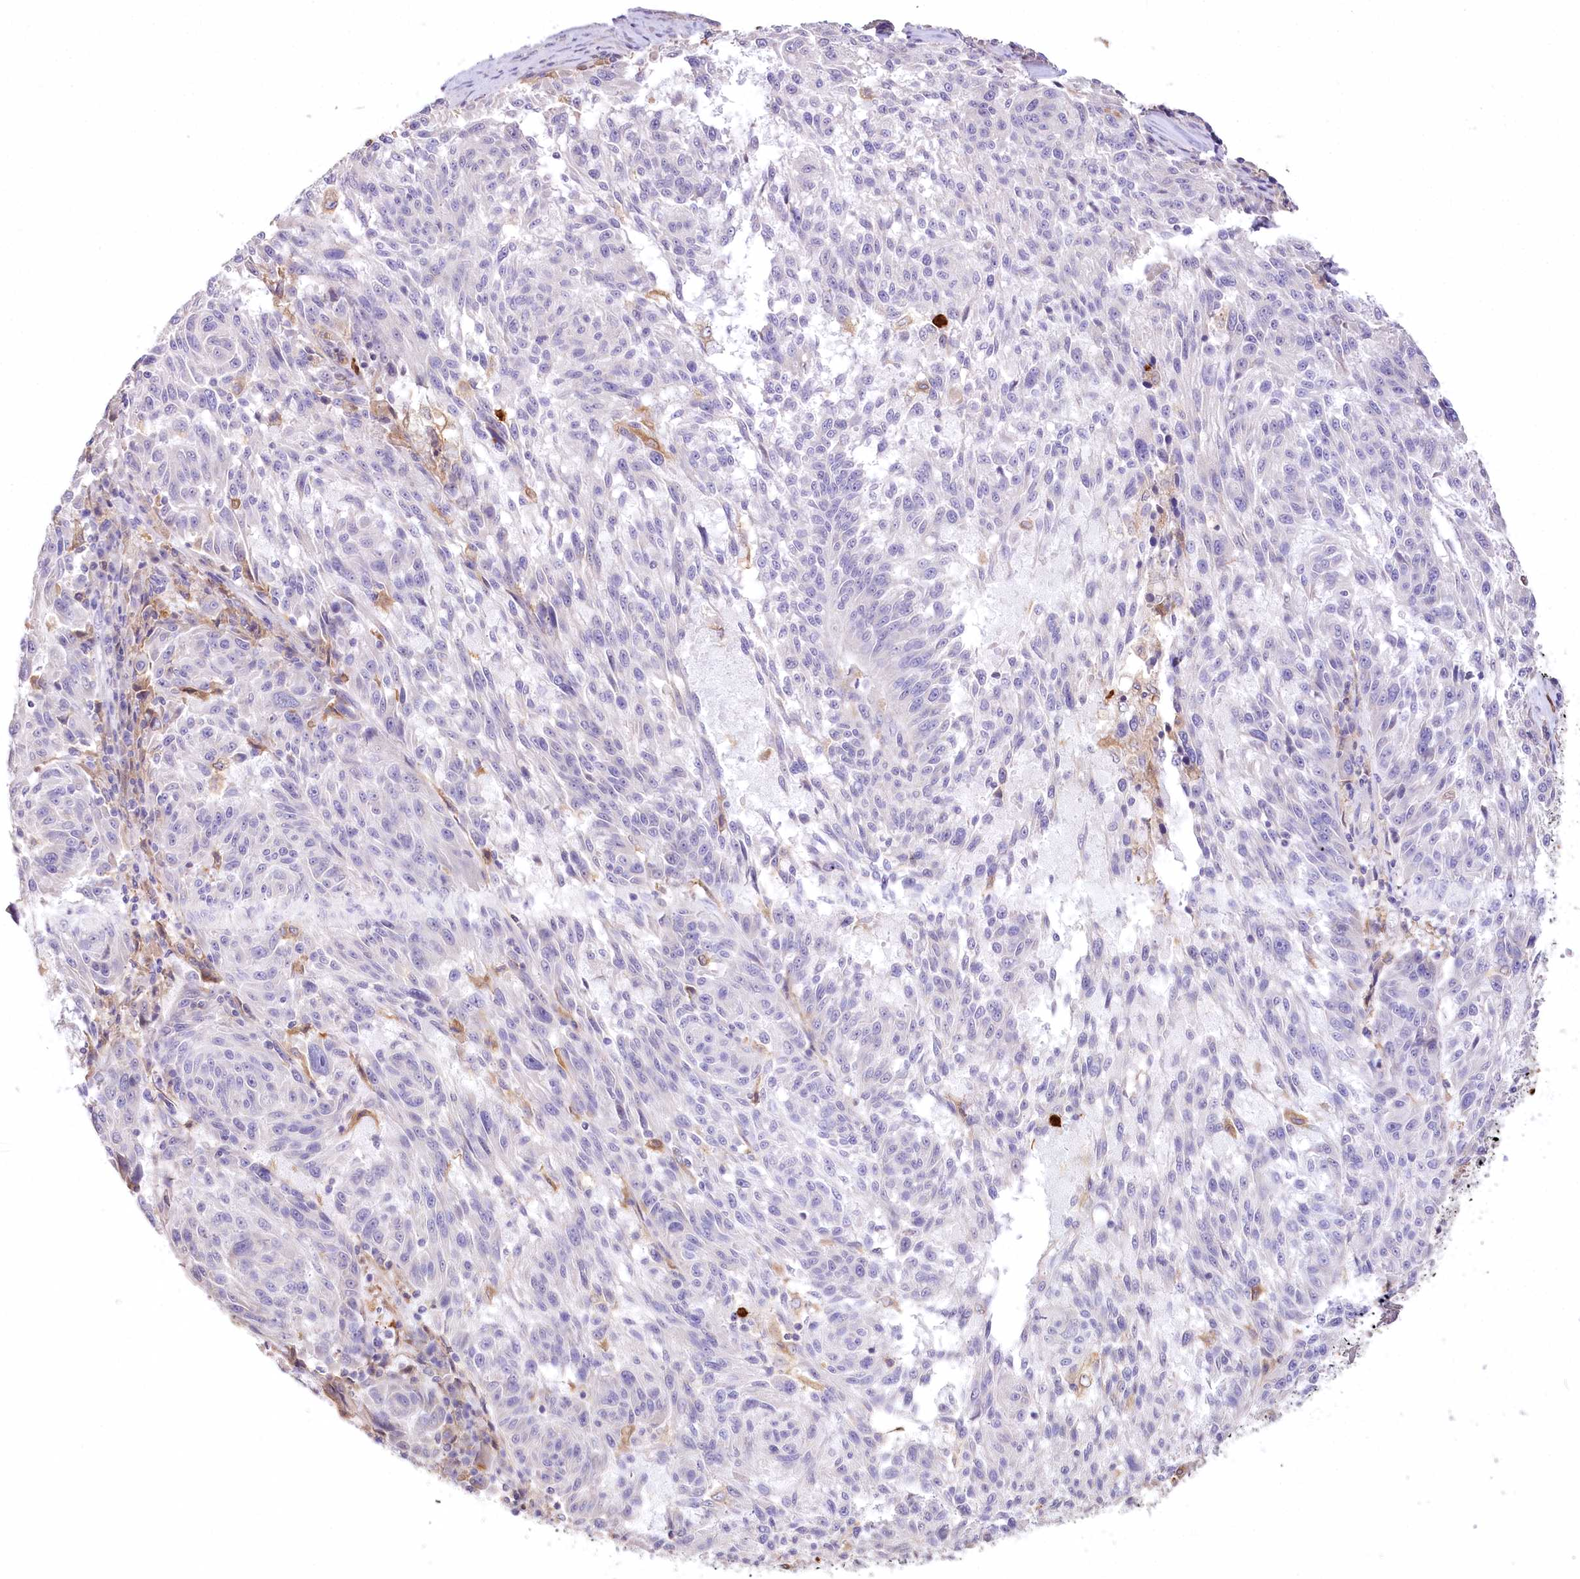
{"staining": {"intensity": "negative", "quantity": "none", "location": "none"}, "tissue": "melanoma", "cell_type": "Tumor cells", "image_type": "cancer", "snomed": [{"axis": "morphology", "description": "Malignant melanoma, NOS"}, {"axis": "topography", "description": "Skin"}], "caption": "Tumor cells show no significant protein expression in malignant melanoma. Nuclei are stained in blue.", "gene": "DPYD", "patient": {"sex": "male", "age": 53}}